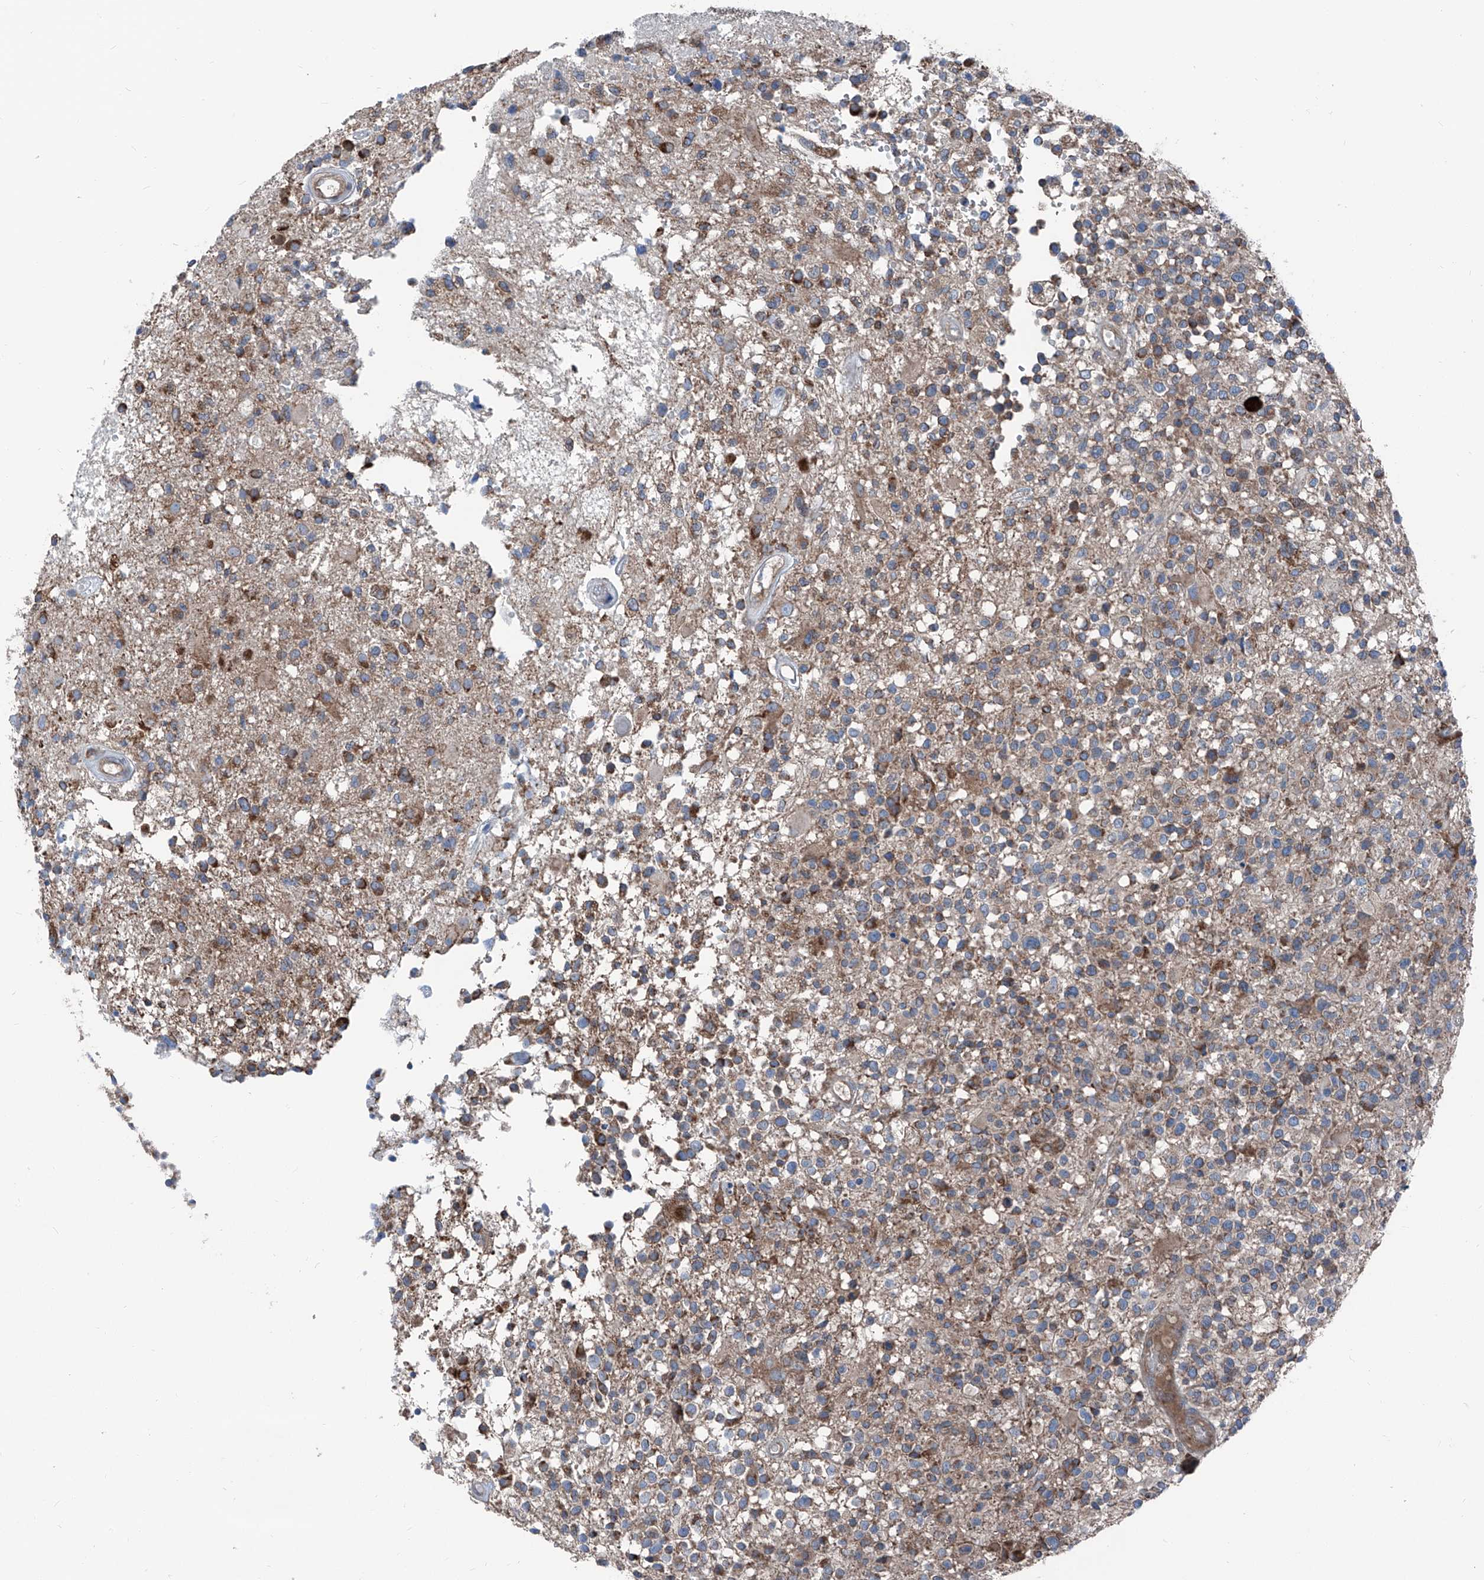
{"staining": {"intensity": "moderate", "quantity": "<25%", "location": "cytoplasmic/membranous"}, "tissue": "glioma", "cell_type": "Tumor cells", "image_type": "cancer", "snomed": [{"axis": "morphology", "description": "Glioma, malignant, High grade"}, {"axis": "morphology", "description": "Glioblastoma, NOS"}, {"axis": "topography", "description": "Brain"}], "caption": "DAB immunohistochemical staining of glioma demonstrates moderate cytoplasmic/membranous protein positivity in about <25% of tumor cells. The protein is shown in brown color, while the nuclei are stained blue.", "gene": "GPAT3", "patient": {"sex": "male", "age": 60}}